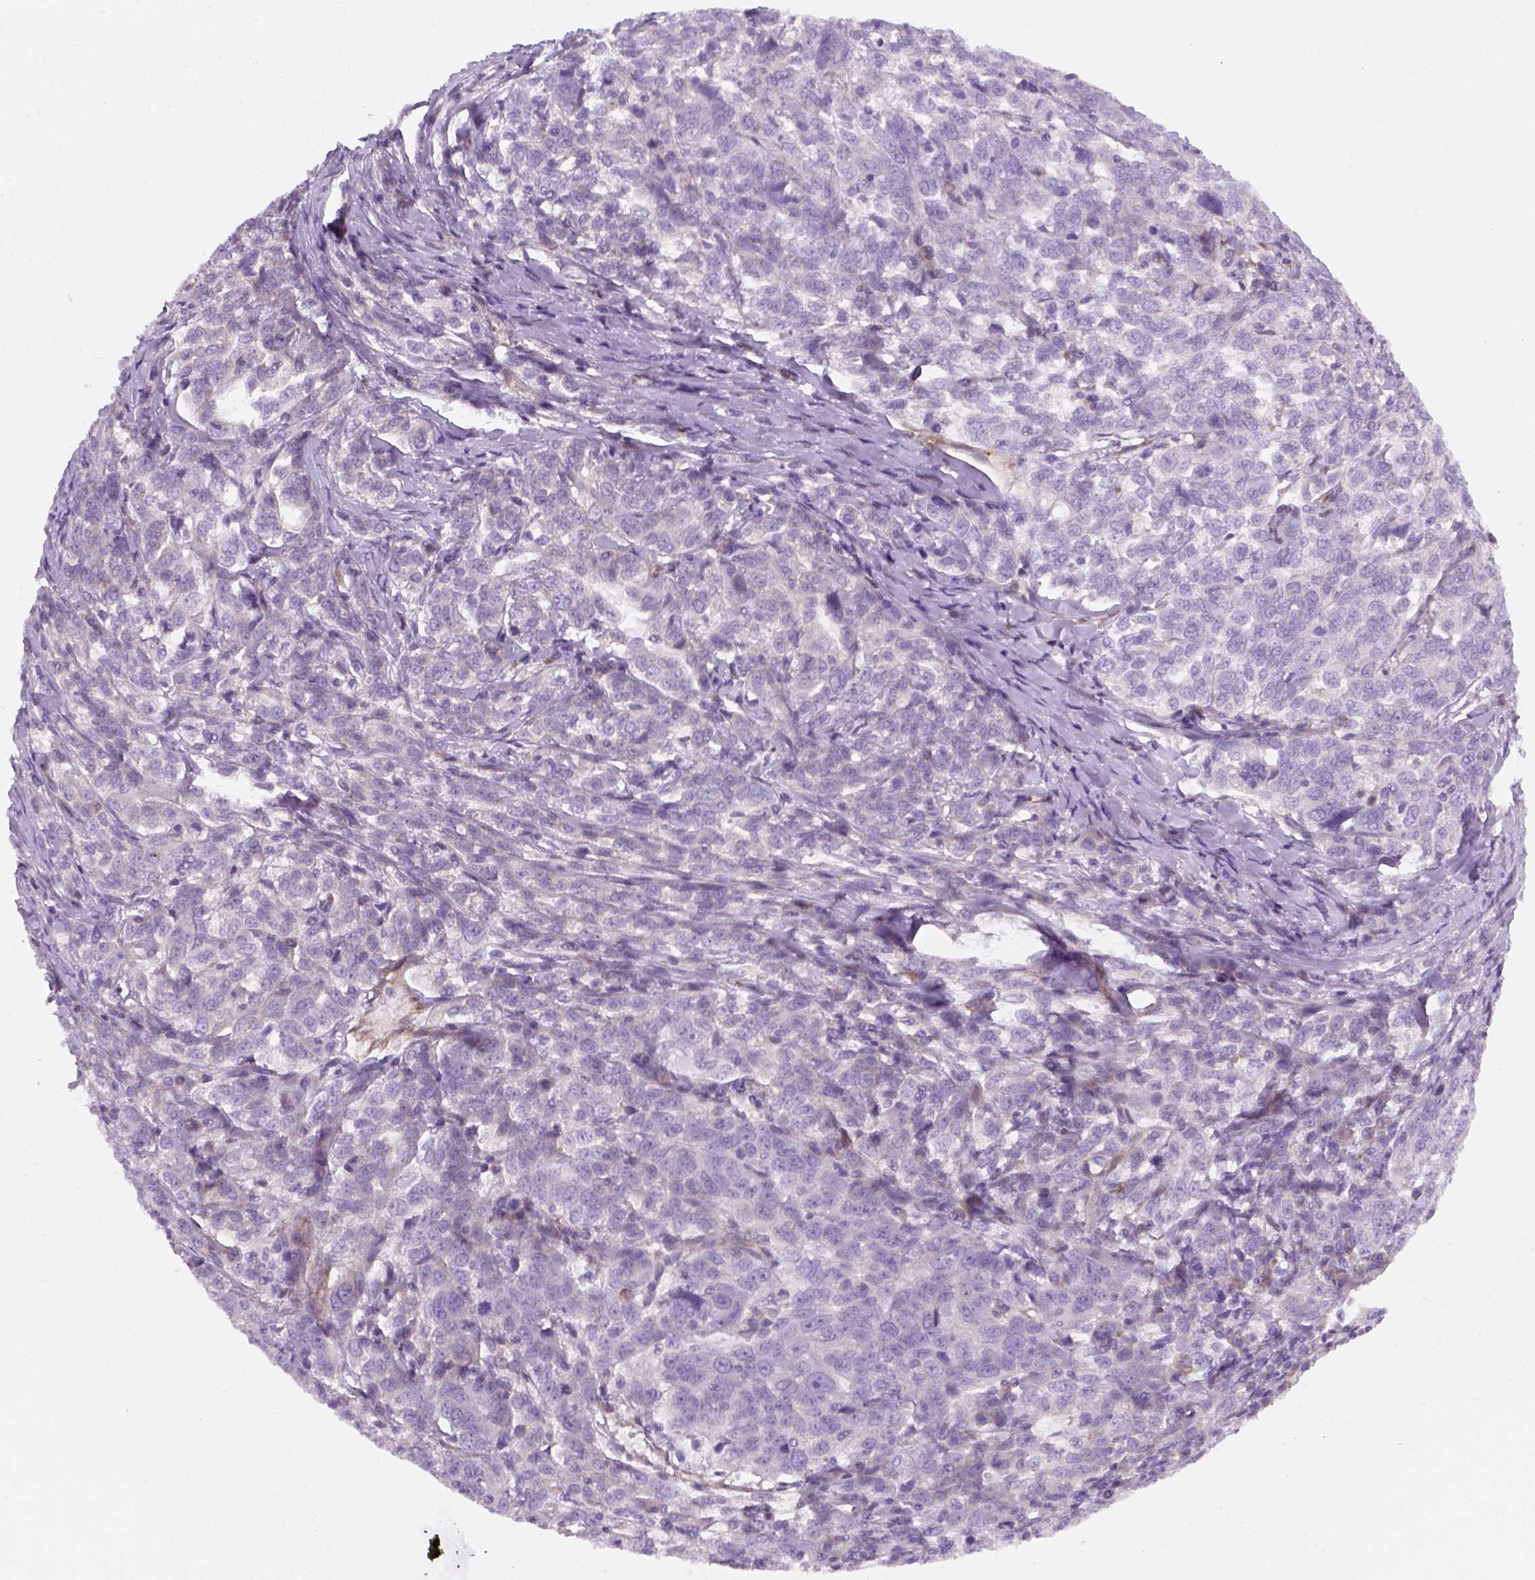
{"staining": {"intensity": "negative", "quantity": "none", "location": "none"}, "tissue": "ovarian cancer", "cell_type": "Tumor cells", "image_type": "cancer", "snomed": [{"axis": "morphology", "description": "Cystadenocarcinoma, serous, NOS"}, {"axis": "topography", "description": "Ovary"}], "caption": "Protein analysis of ovarian cancer (serous cystadenocarcinoma) shows no significant staining in tumor cells.", "gene": "VSTM5", "patient": {"sex": "female", "age": 71}}